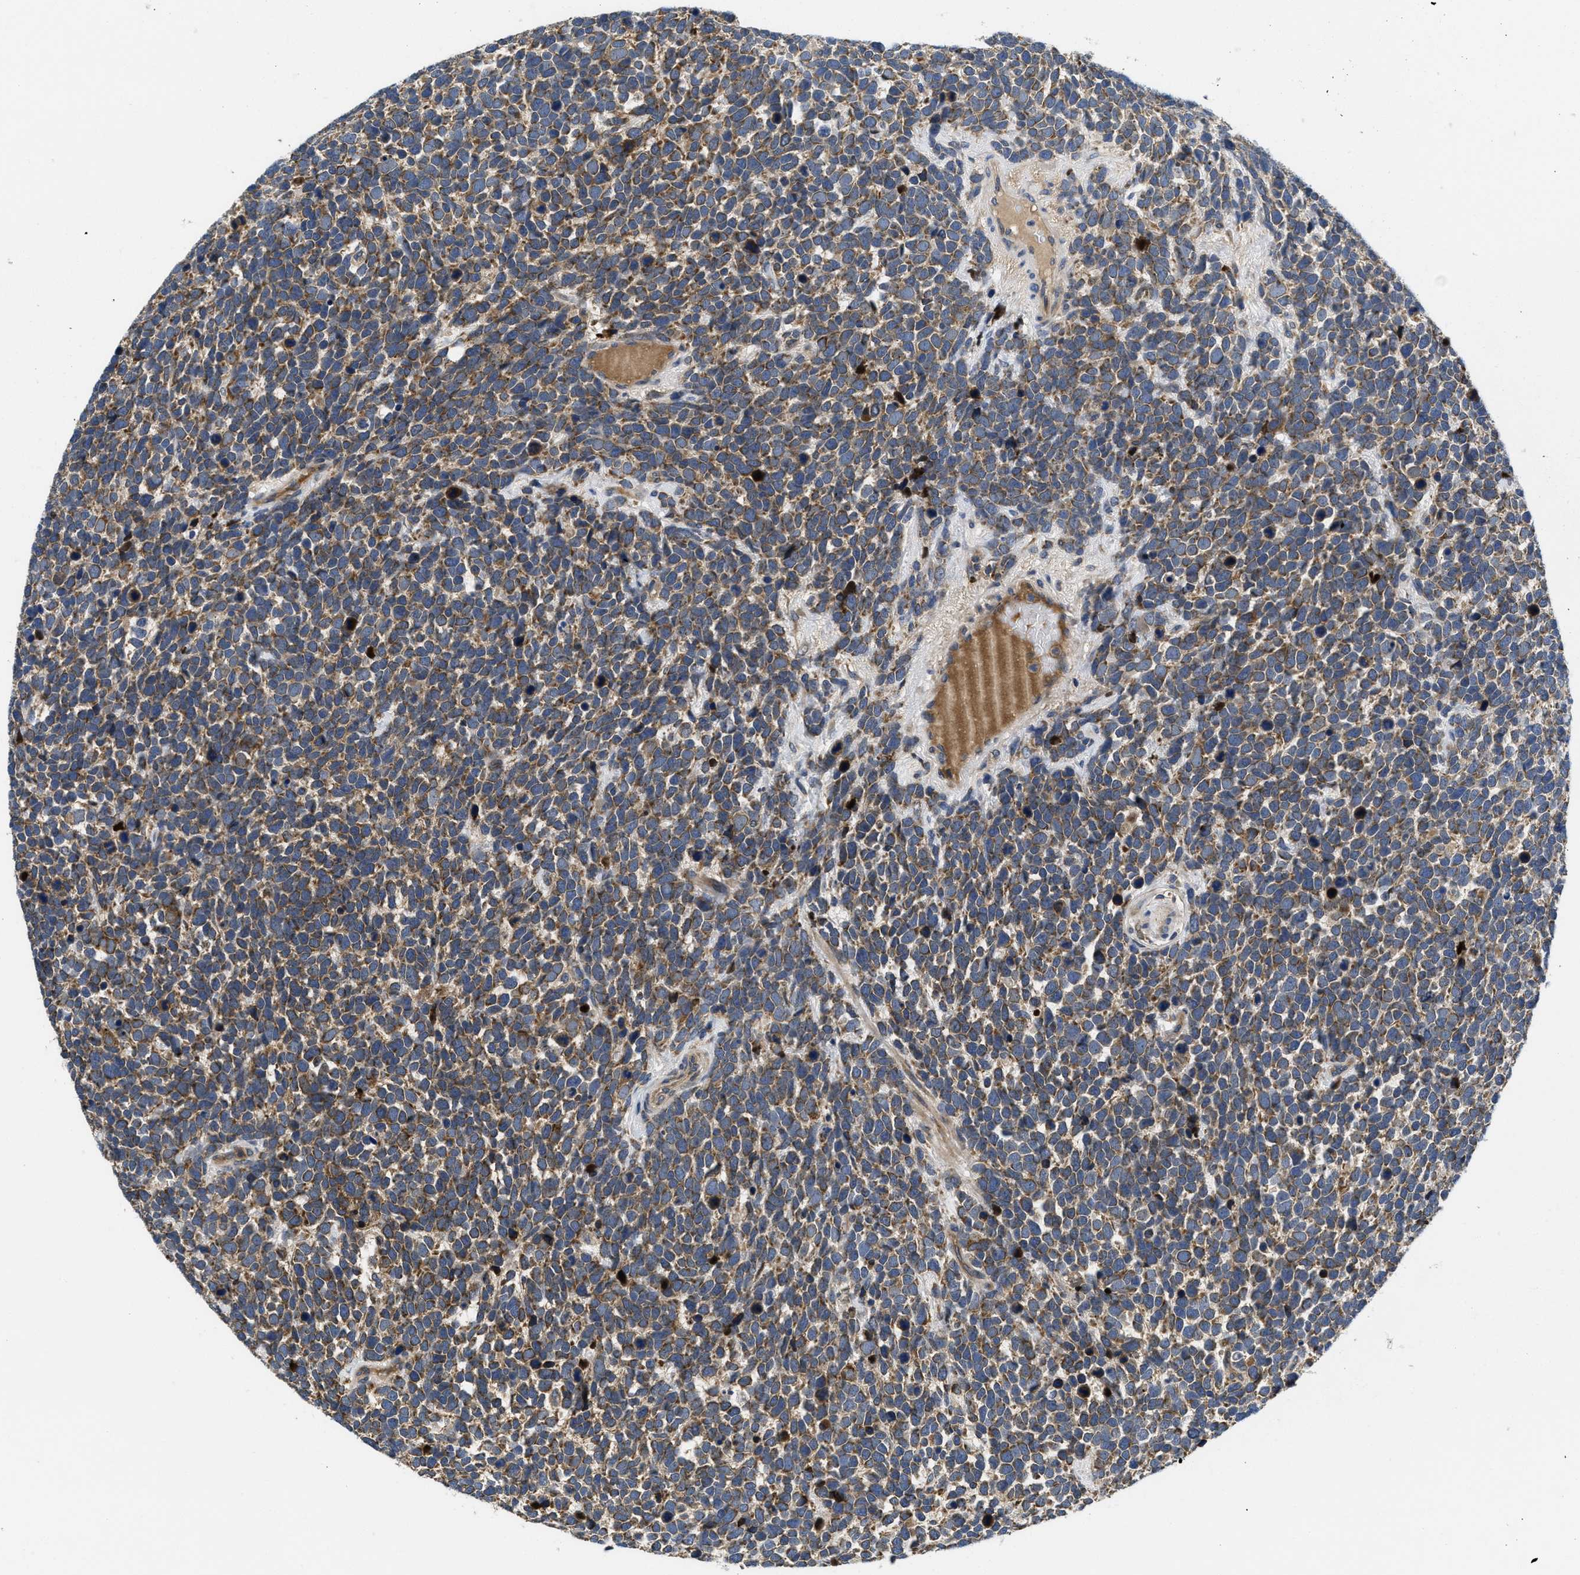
{"staining": {"intensity": "moderate", "quantity": ">75%", "location": "cytoplasmic/membranous"}, "tissue": "urothelial cancer", "cell_type": "Tumor cells", "image_type": "cancer", "snomed": [{"axis": "morphology", "description": "Urothelial carcinoma, High grade"}, {"axis": "topography", "description": "Urinary bladder"}], "caption": "Immunohistochemical staining of urothelial cancer displays medium levels of moderate cytoplasmic/membranous staining in approximately >75% of tumor cells. (DAB (3,3'-diaminobenzidine) IHC with brightfield microscopy, high magnification).", "gene": "GALK1", "patient": {"sex": "female", "age": 82}}